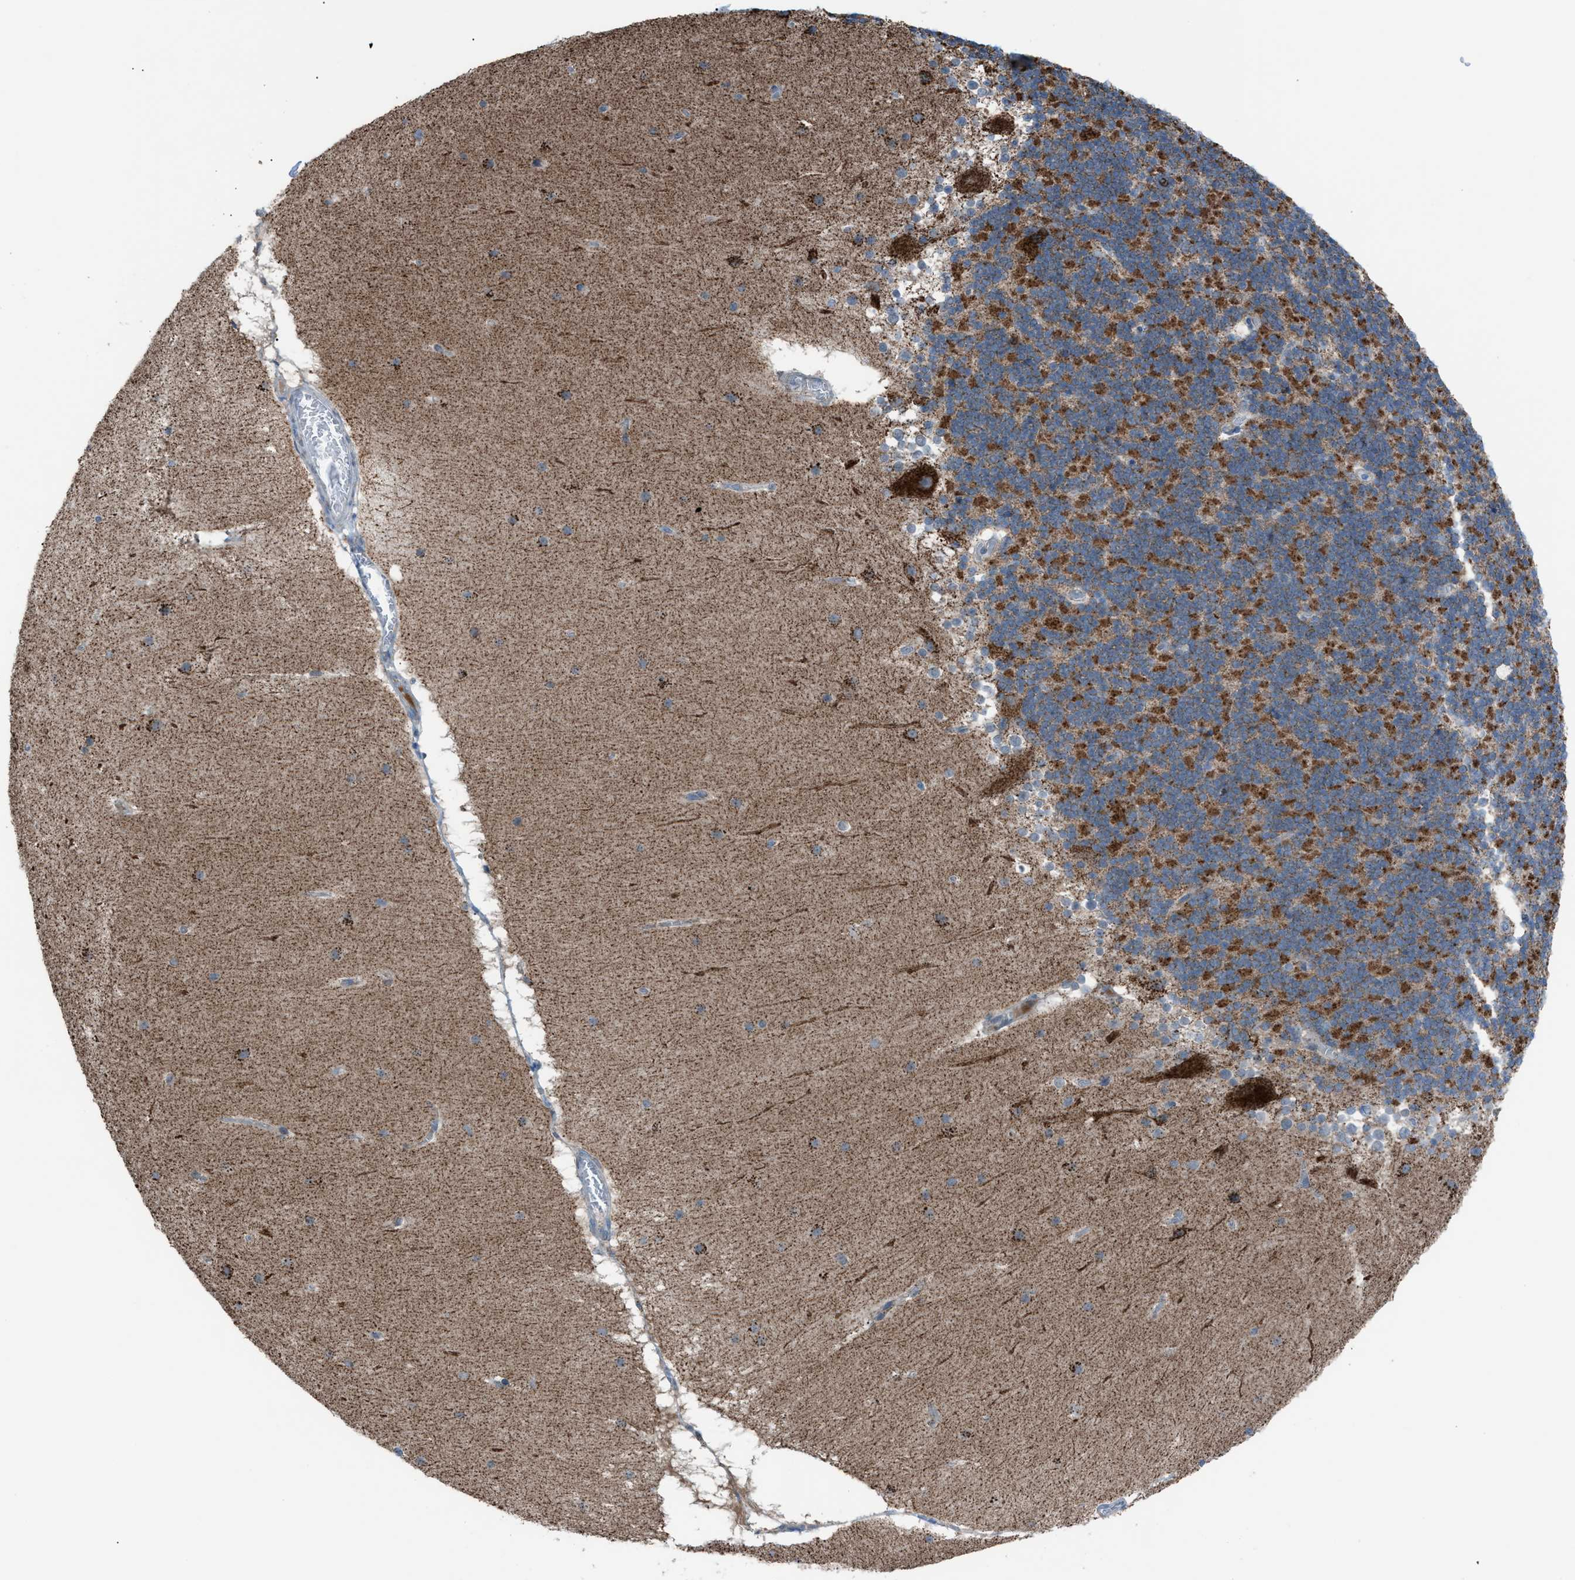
{"staining": {"intensity": "strong", "quantity": "25%-75%", "location": "cytoplasmic/membranous"}, "tissue": "cerebellum", "cell_type": "Cells in granular layer", "image_type": "normal", "snomed": [{"axis": "morphology", "description": "Normal tissue, NOS"}, {"axis": "topography", "description": "Cerebellum"}], "caption": "A histopathology image of cerebellum stained for a protein displays strong cytoplasmic/membranous brown staining in cells in granular layer.", "gene": "SRM", "patient": {"sex": "female", "age": 19}}